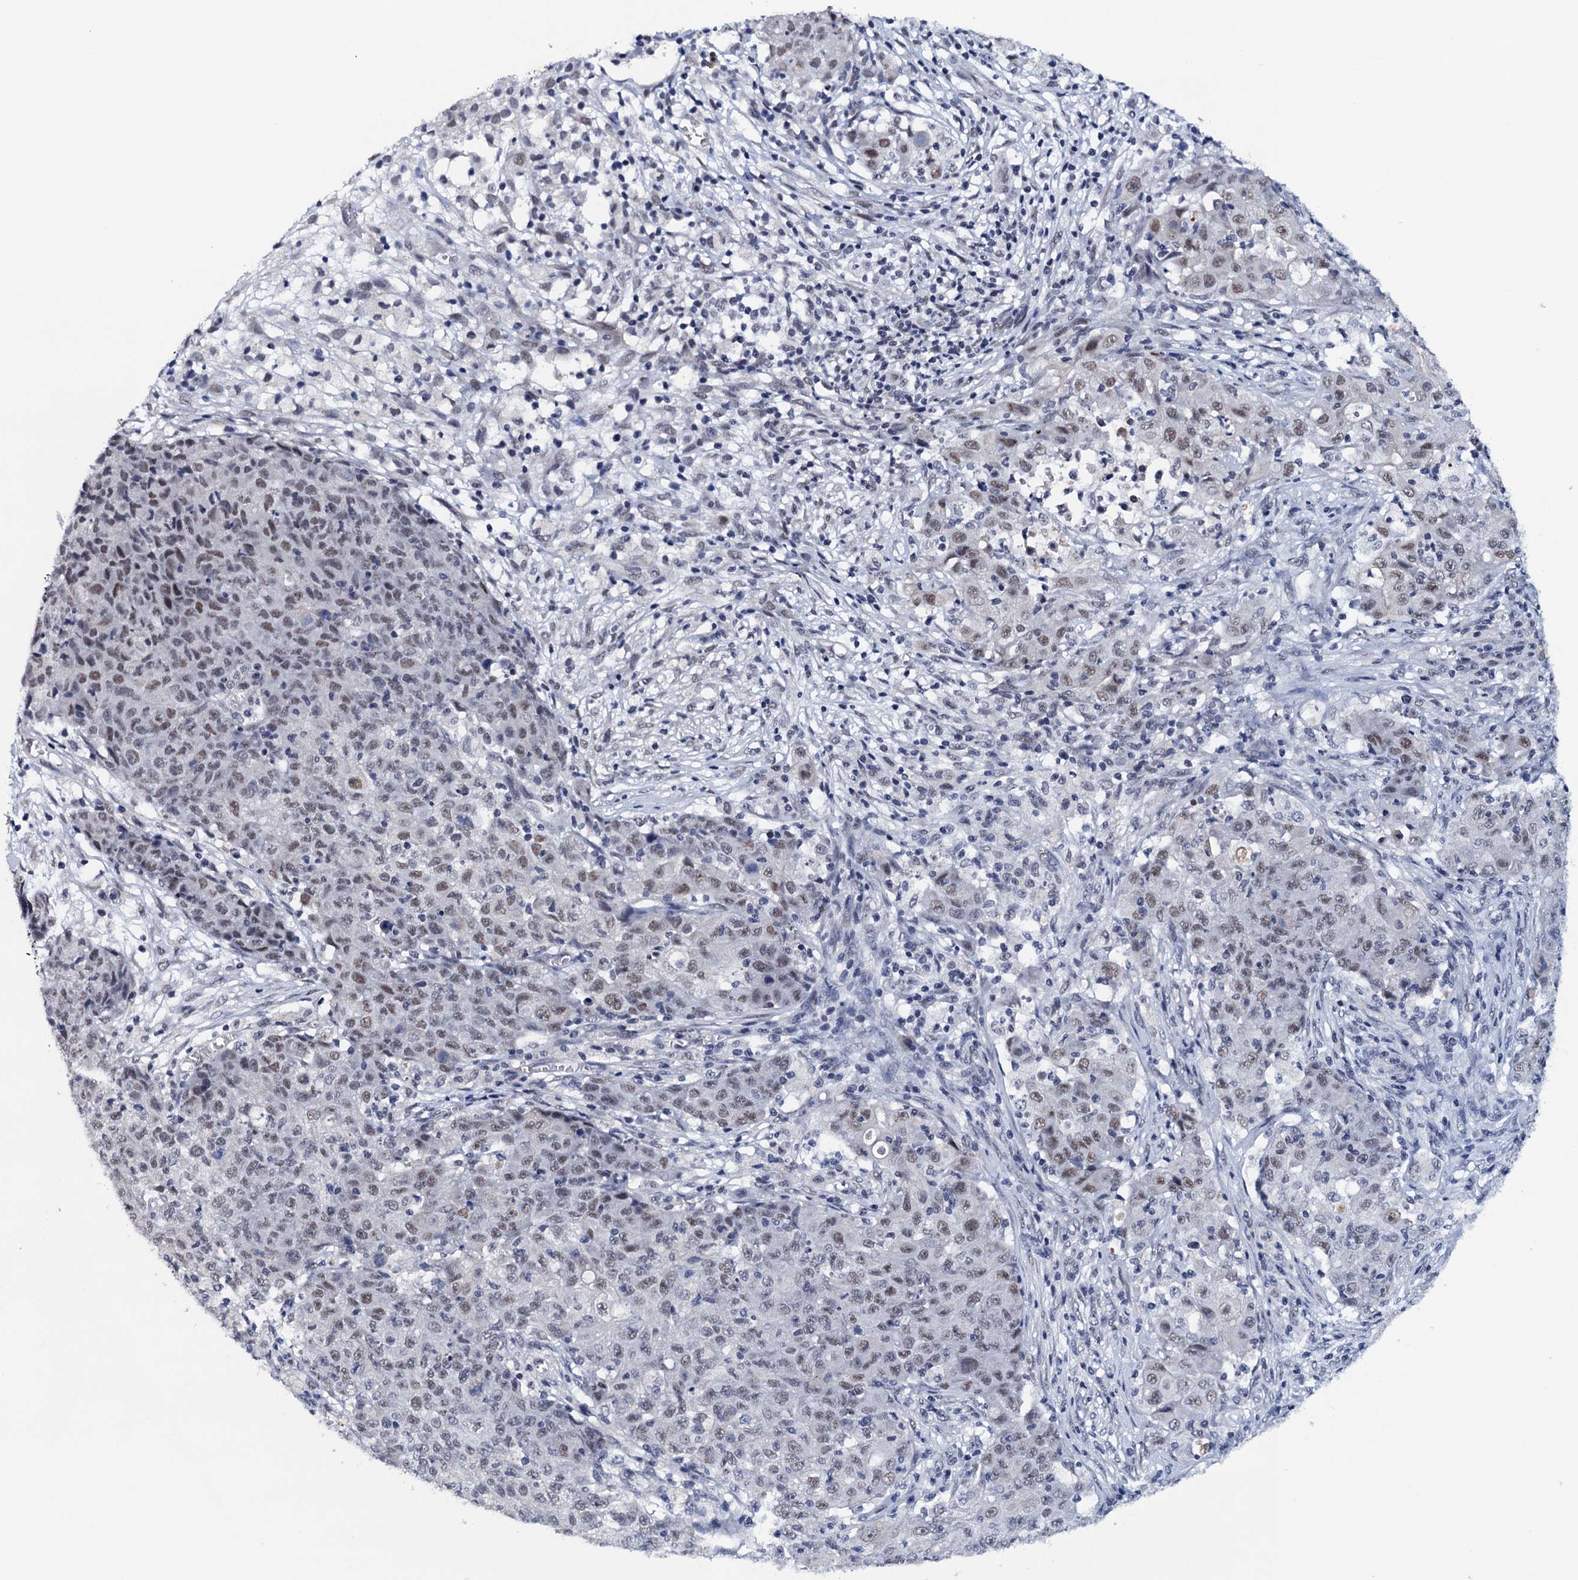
{"staining": {"intensity": "weak", "quantity": "25%-75%", "location": "nuclear"}, "tissue": "ovarian cancer", "cell_type": "Tumor cells", "image_type": "cancer", "snomed": [{"axis": "morphology", "description": "Carcinoma, endometroid"}, {"axis": "topography", "description": "Ovary"}], "caption": "This photomicrograph shows ovarian cancer stained with immunohistochemistry (IHC) to label a protein in brown. The nuclear of tumor cells show weak positivity for the protein. Nuclei are counter-stained blue.", "gene": "FNBP4", "patient": {"sex": "female", "age": 42}}